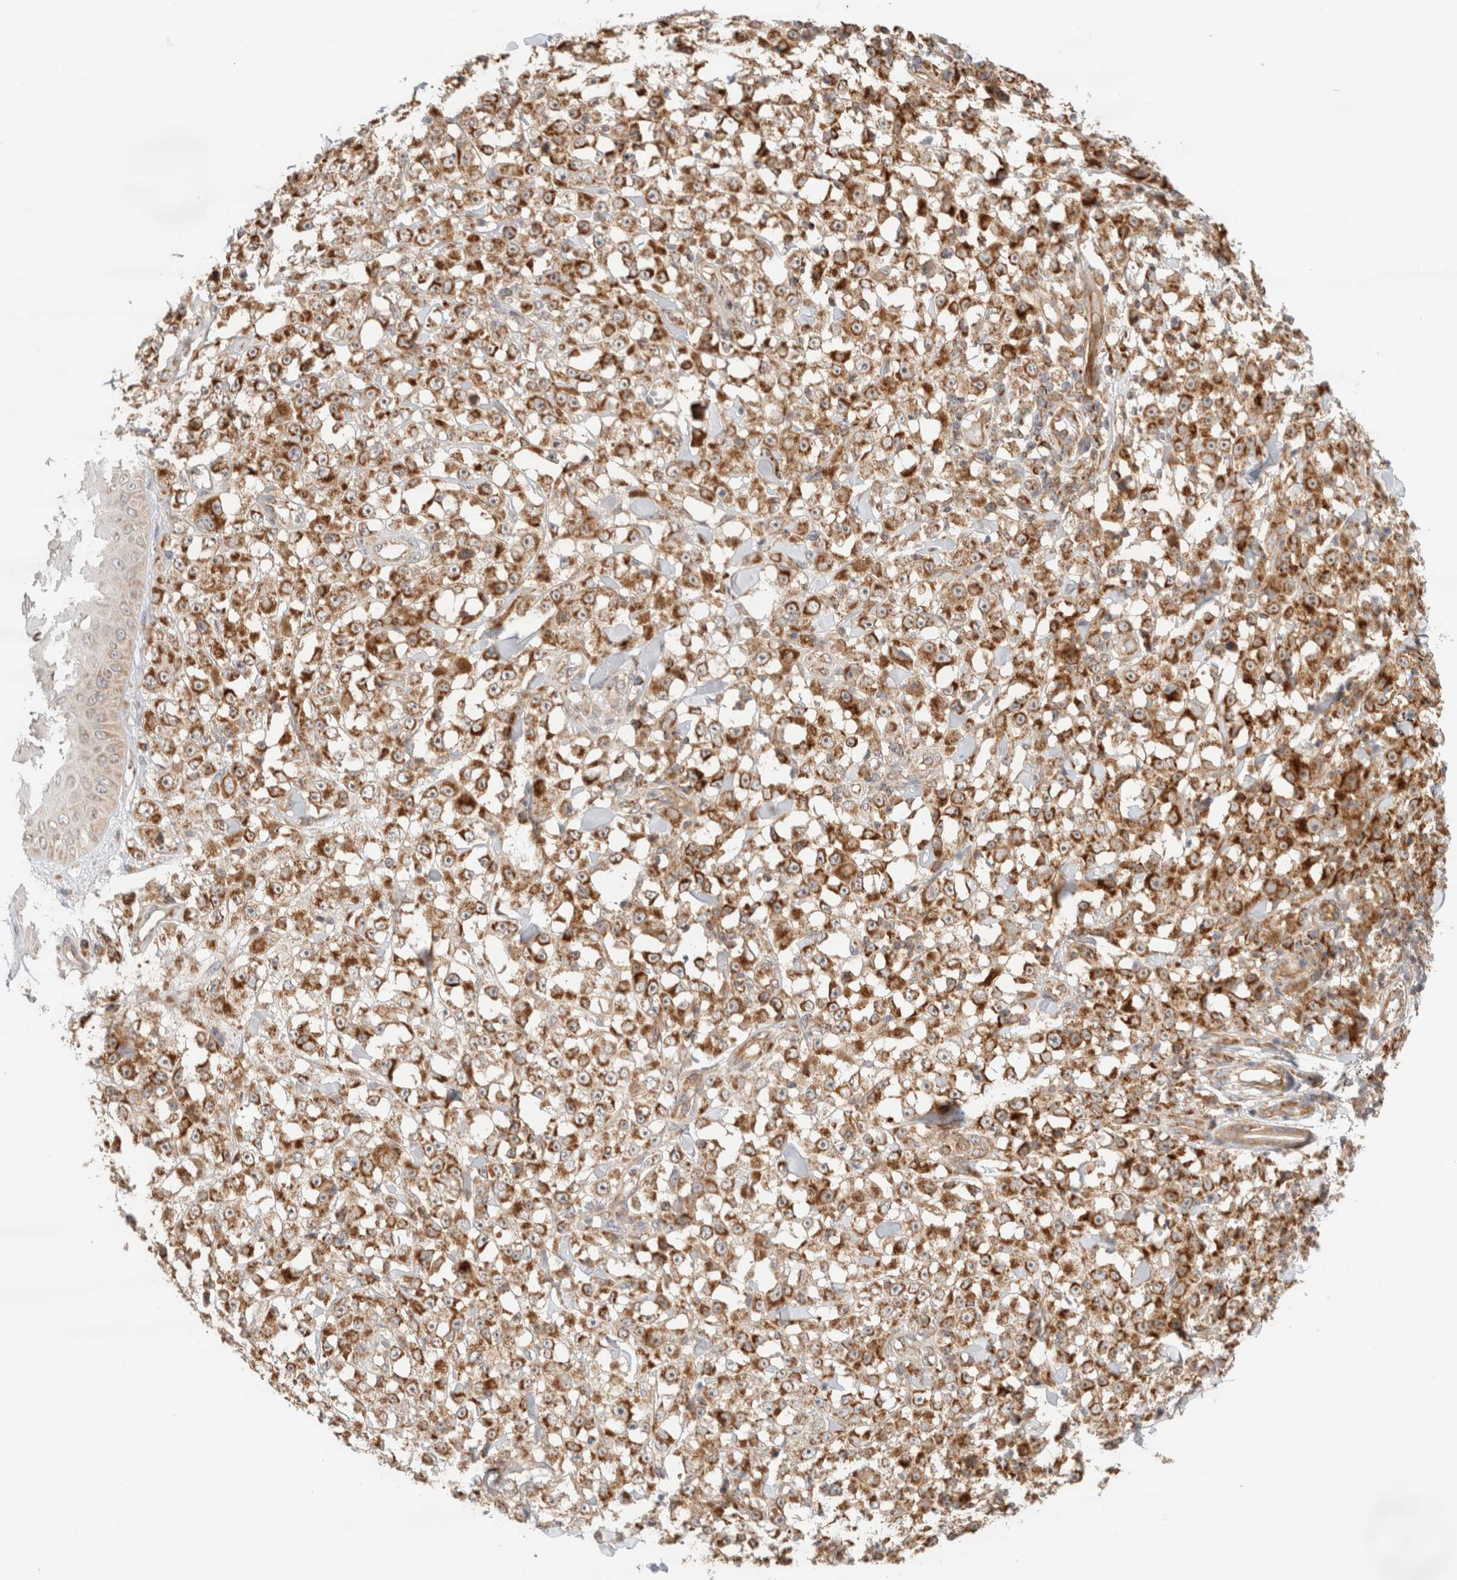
{"staining": {"intensity": "strong", "quantity": ">75%", "location": "cytoplasmic/membranous"}, "tissue": "melanoma", "cell_type": "Tumor cells", "image_type": "cancer", "snomed": [{"axis": "morphology", "description": "Malignant melanoma, NOS"}, {"axis": "topography", "description": "Skin"}], "caption": "Tumor cells display strong cytoplasmic/membranous expression in approximately >75% of cells in melanoma. Nuclei are stained in blue.", "gene": "MRM3", "patient": {"sex": "female", "age": 82}}